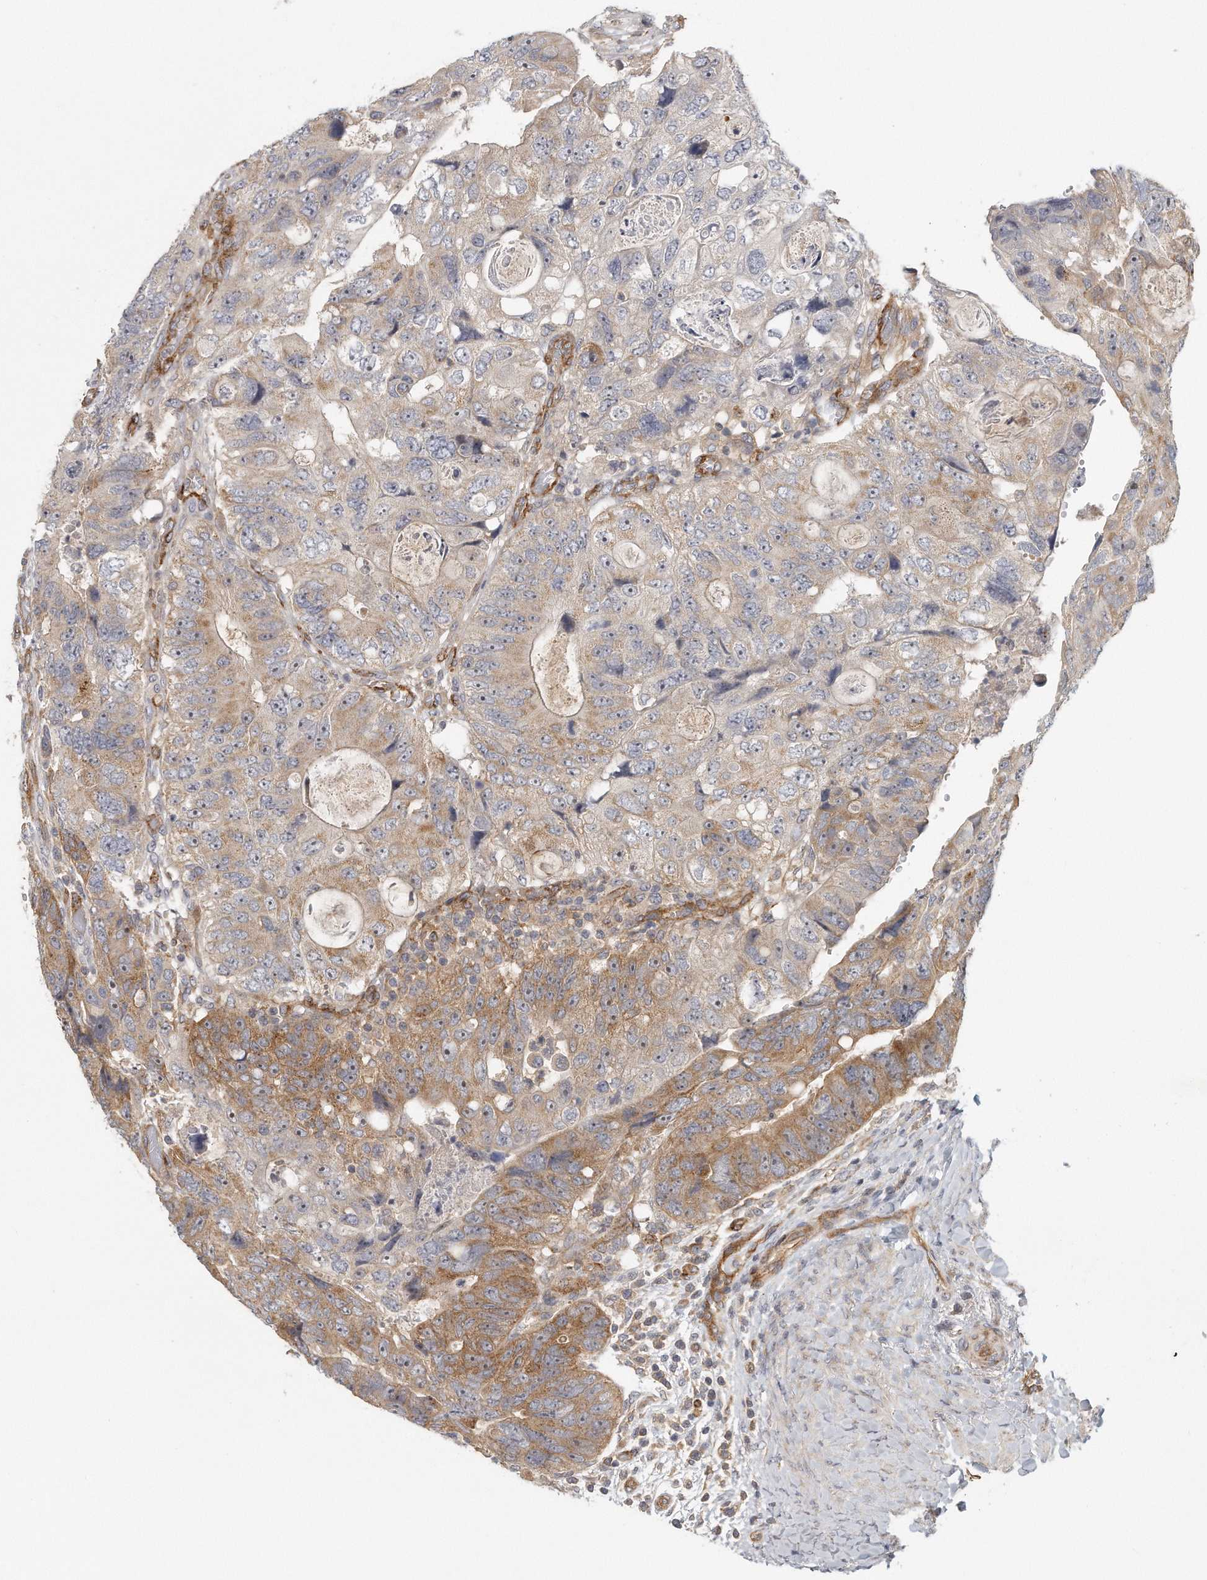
{"staining": {"intensity": "moderate", "quantity": "25%-75%", "location": "cytoplasmic/membranous"}, "tissue": "colorectal cancer", "cell_type": "Tumor cells", "image_type": "cancer", "snomed": [{"axis": "morphology", "description": "Adenocarcinoma, NOS"}, {"axis": "topography", "description": "Rectum"}], "caption": "An immunohistochemistry micrograph of tumor tissue is shown. Protein staining in brown labels moderate cytoplasmic/membranous positivity in colorectal adenocarcinoma within tumor cells.", "gene": "MTERF4", "patient": {"sex": "male", "age": 59}}